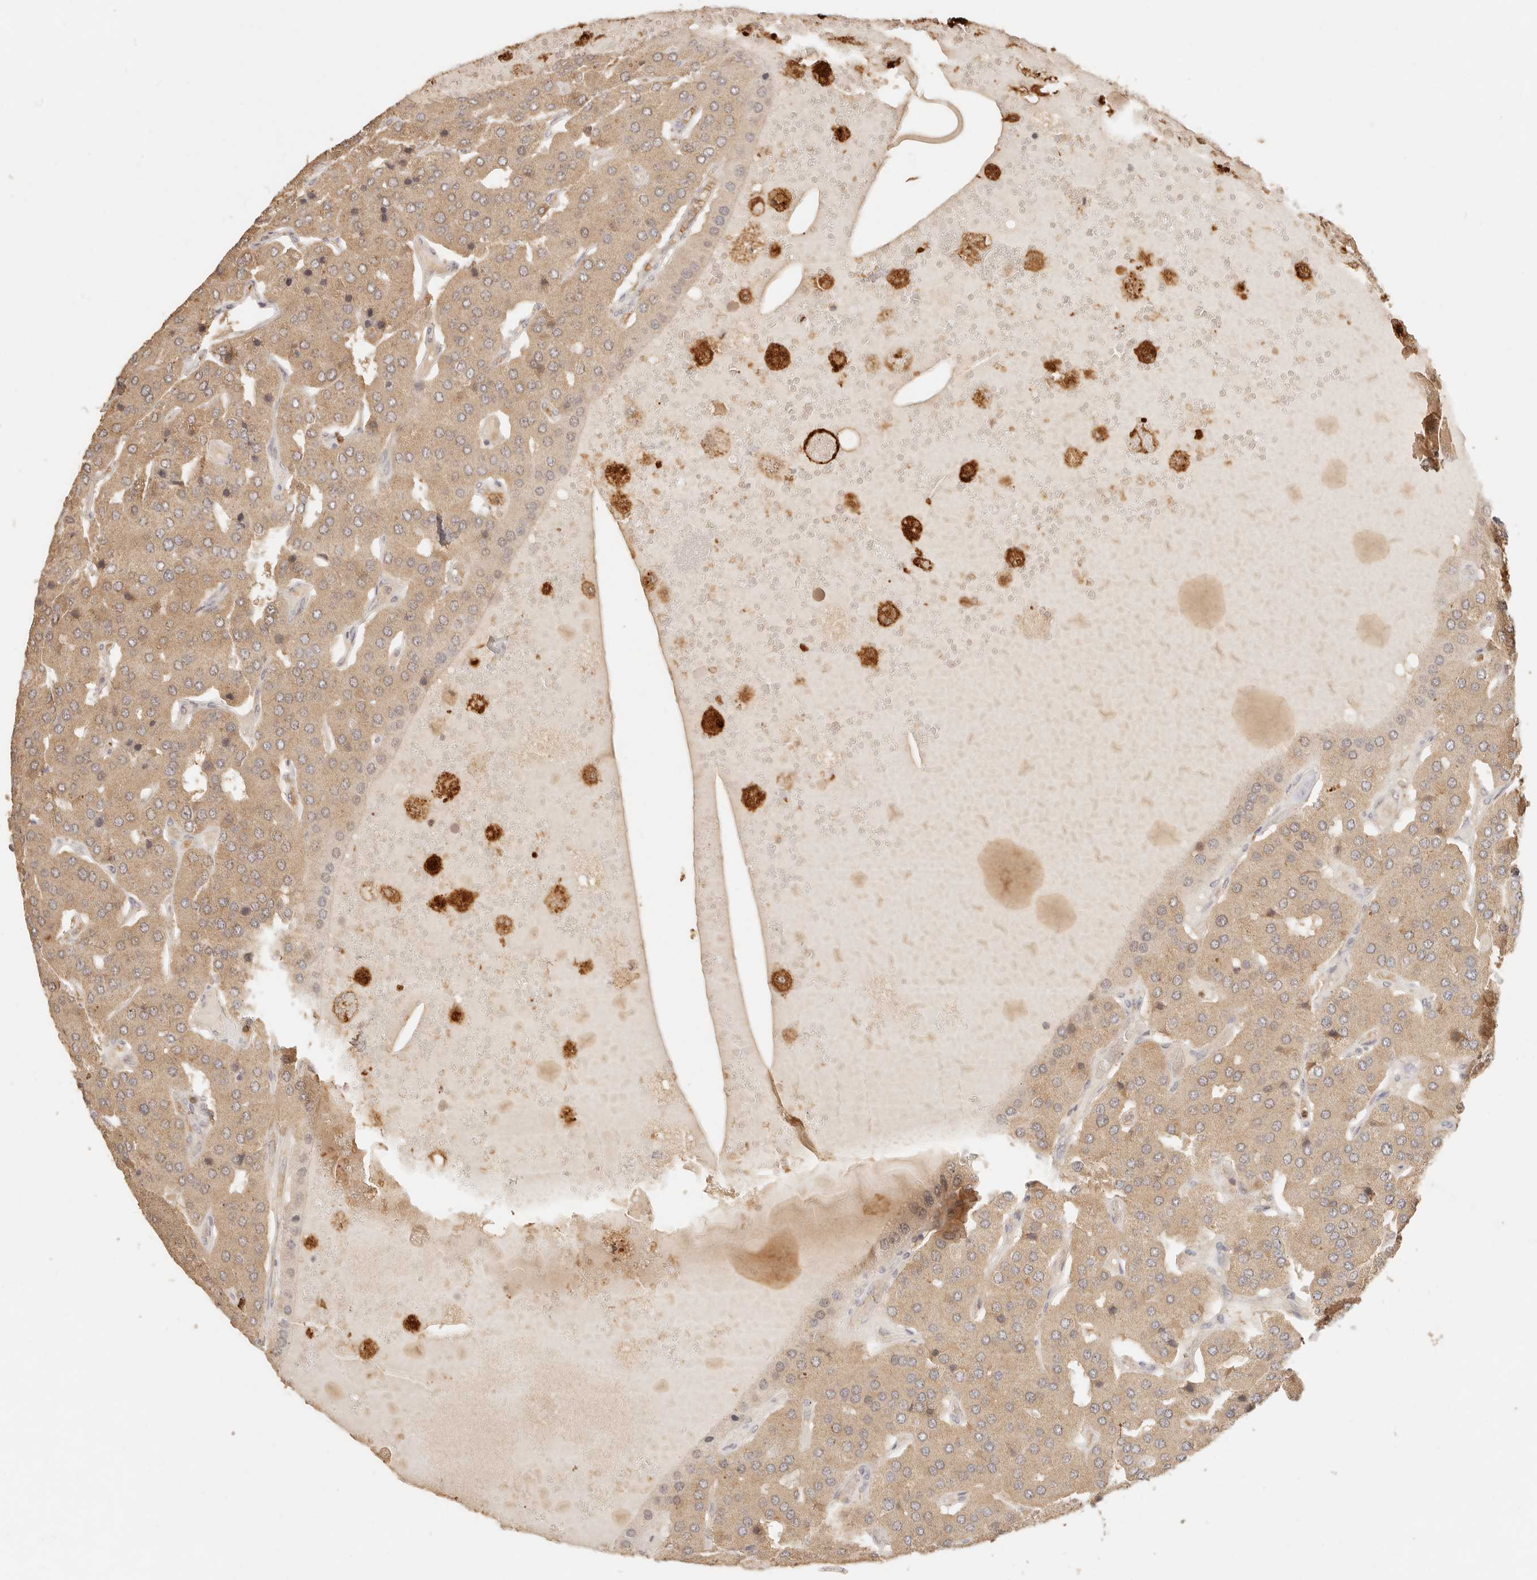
{"staining": {"intensity": "moderate", "quantity": ">75%", "location": "cytoplasmic/membranous"}, "tissue": "parathyroid gland", "cell_type": "Glandular cells", "image_type": "normal", "snomed": [{"axis": "morphology", "description": "Normal tissue, NOS"}, {"axis": "morphology", "description": "Adenoma, NOS"}, {"axis": "topography", "description": "Parathyroid gland"}], "caption": "Parathyroid gland stained with a protein marker displays moderate staining in glandular cells.", "gene": "INTS11", "patient": {"sex": "female", "age": 86}}